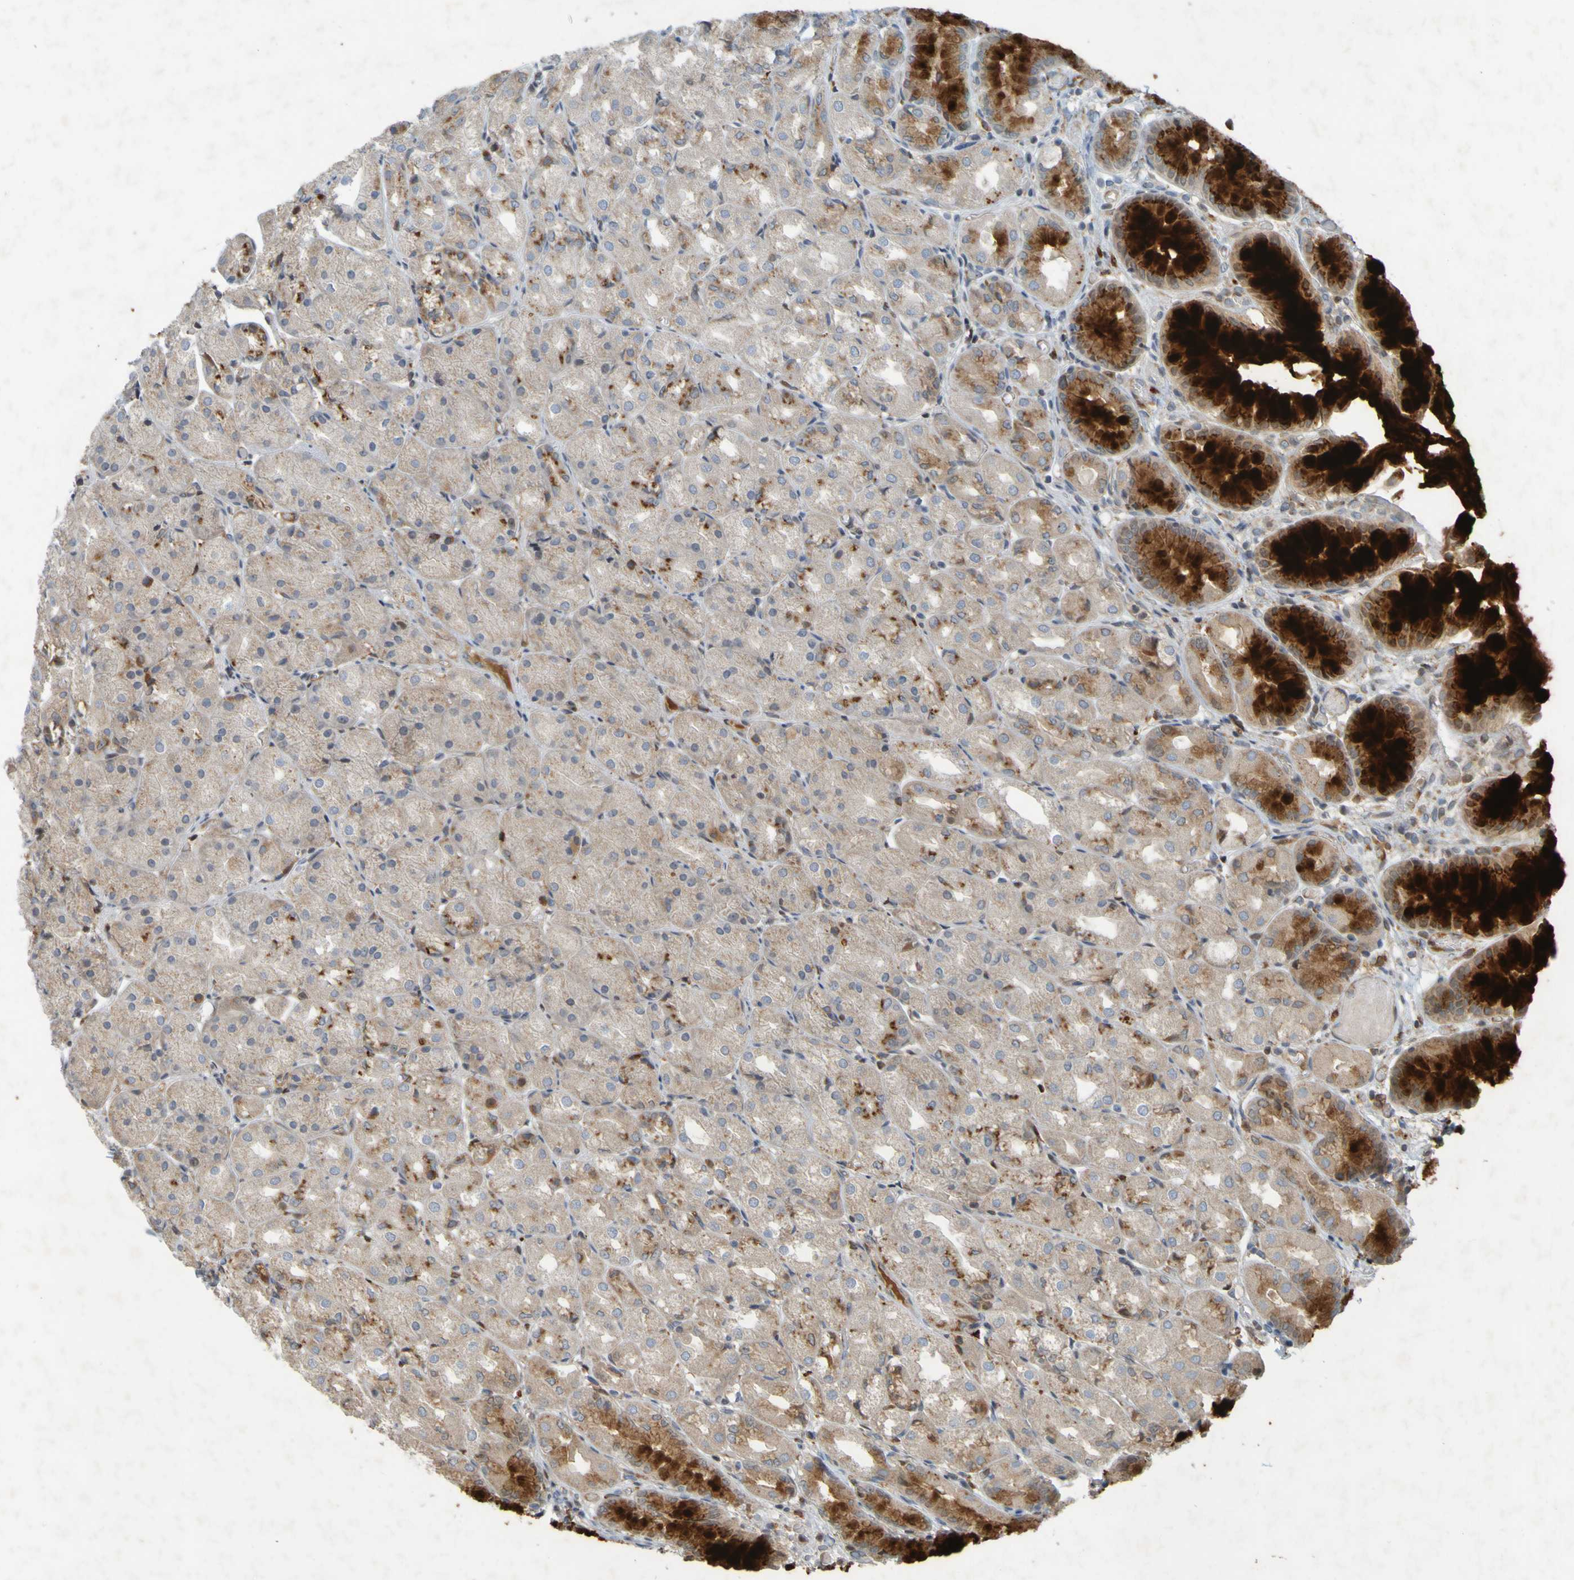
{"staining": {"intensity": "strong", "quantity": "<25%", "location": "cytoplasmic/membranous"}, "tissue": "stomach", "cell_type": "Glandular cells", "image_type": "normal", "snomed": [{"axis": "morphology", "description": "Normal tissue, NOS"}, {"axis": "topography", "description": "Stomach, upper"}], "caption": "DAB immunohistochemical staining of benign stomach exhibits strong cytoplasmic/membranous protein staining in approximately <25% of glandular cells.", "gene": "GUCY1A1", "patient": {"sex": "male", "age": 72}}